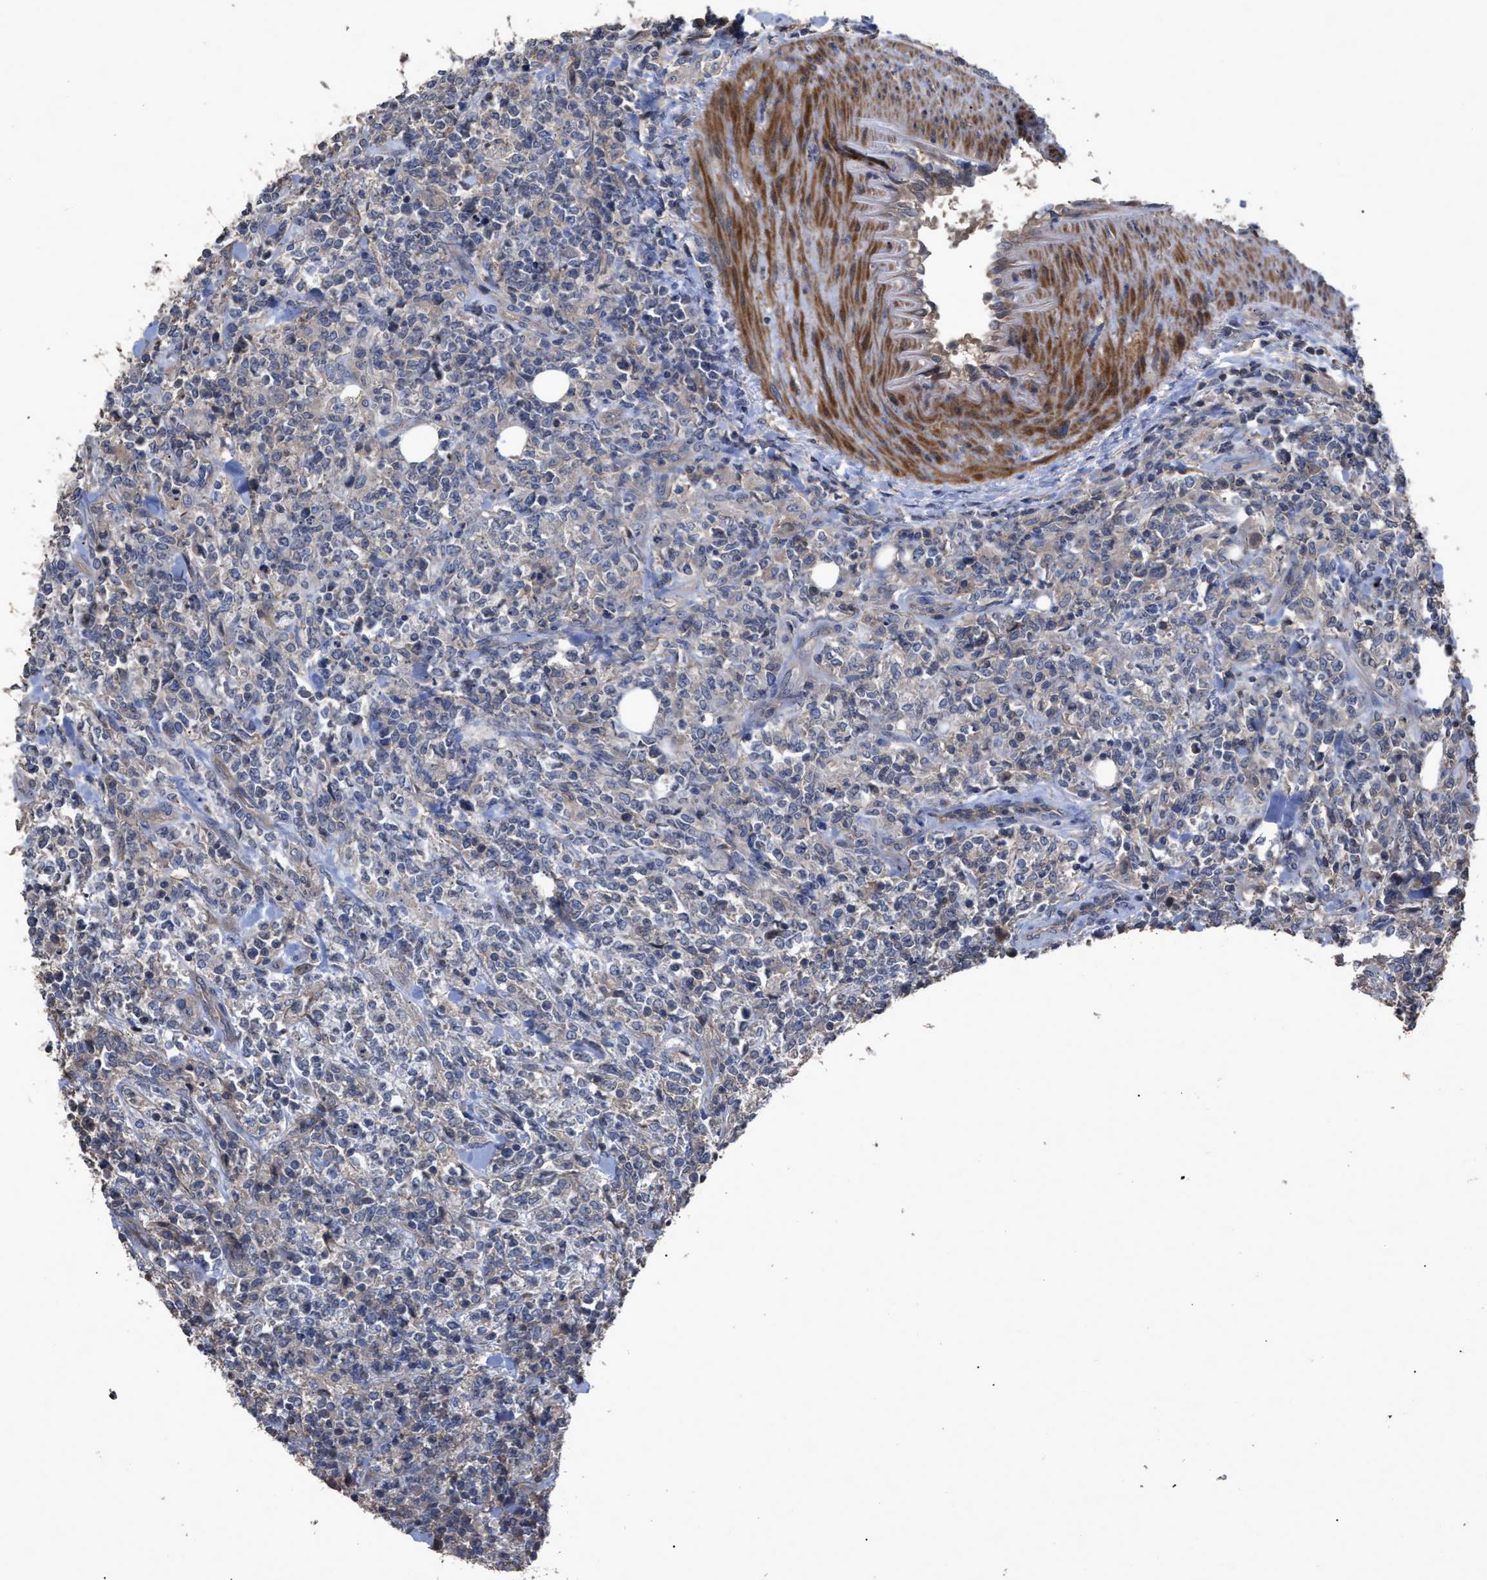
{"staining": {"intensity": "negative", "quantity": "none", "location": "none"}, "tissue": "lymphoma", "cell_type": "Tumor cells", "image_type": "cancer", "snomed": [{"axis": "morphology", "description": "Malignant lymphoma, non-Hodgkin's type, High grade"}, {"axis": "topography", "description": "Soft tissue"}], "caption": "DAB (3,3'-diaminobenzidine) immunohistochemical staining of malignant lymphoma, non-Hodgkin's type (high-grade) displays no significant expression in tumor cells.", "gene": "BTN2A1", "patient": {"sex": "male", "age": 18}}